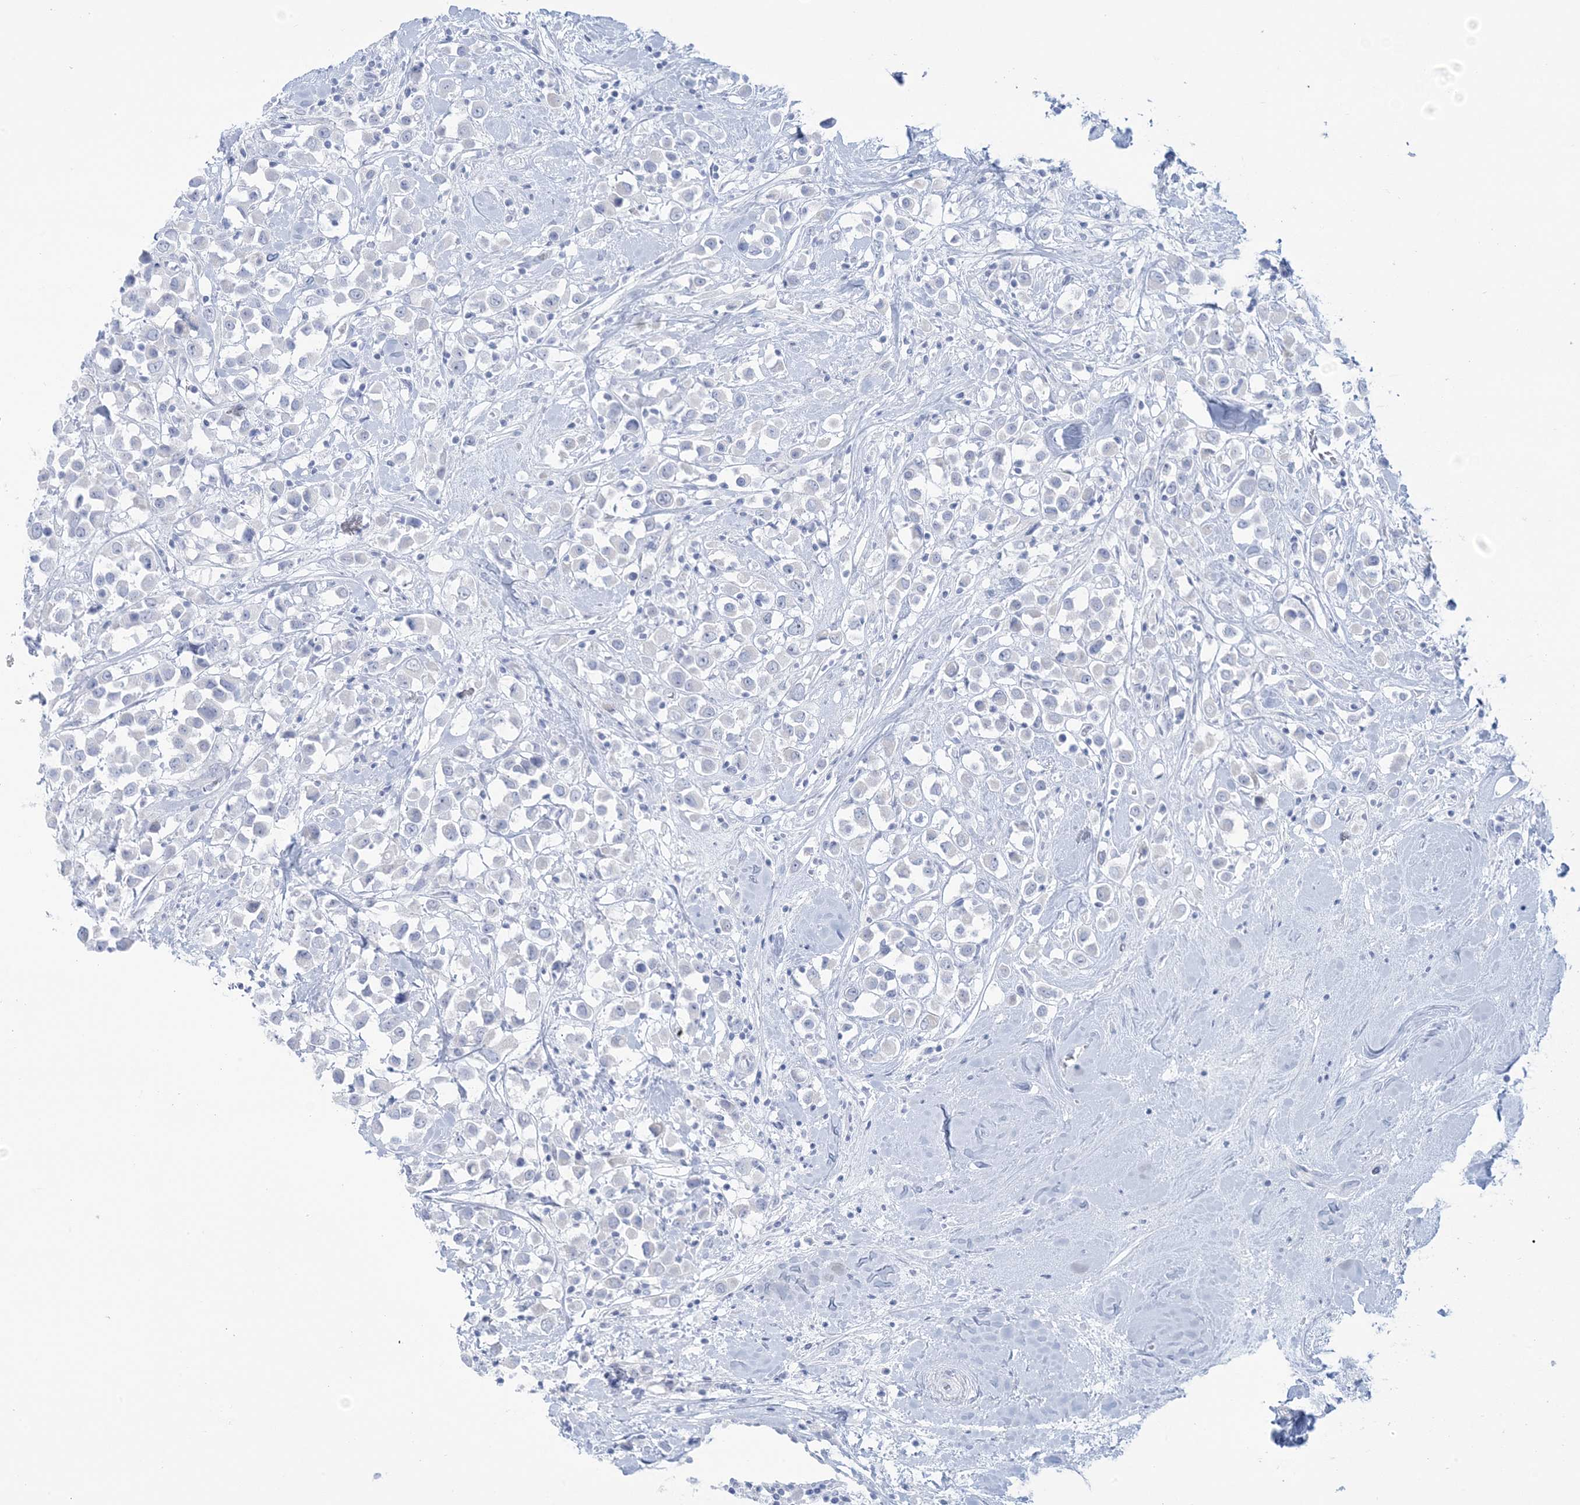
{"staining": {"intensity": "negative", "quantity": "none", "location": "none"}, "tissue": "breast cancer", "cell_type": "Tumor cells", "image_type": "cancer", "snomed": [{"axis": "morphology", "description": "Duct carcinoma"}, {"axis": "topography", "description": "Breast"}], "caption": "Human breast intraductal carcinoma stained for a protein using immunohistochemistry displays no staining in tumor cells.", "gene": "AGXT", "patient": {"sex": "female", "age": 61}}